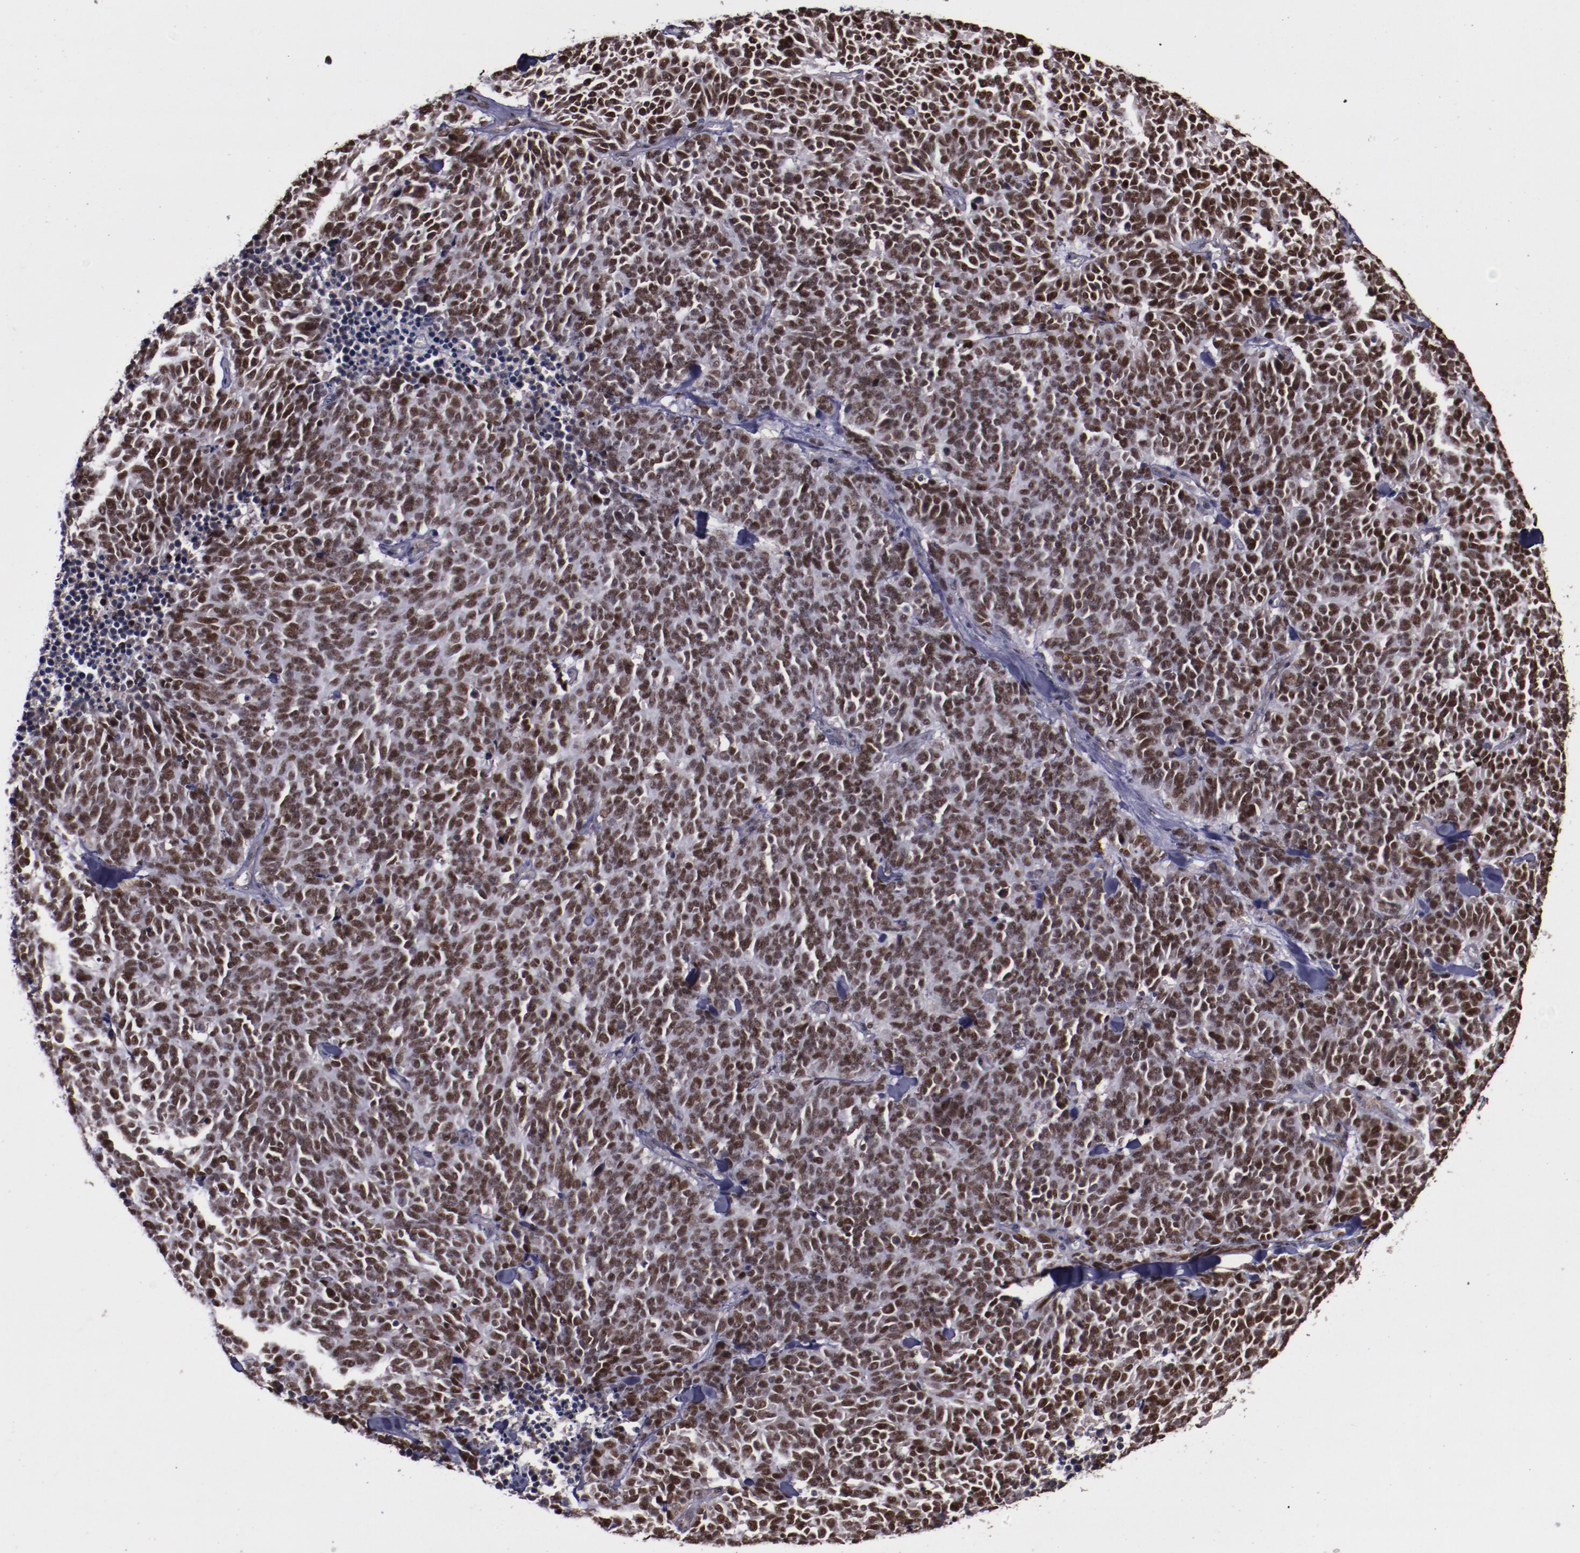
{"staining": {"intensity": "strong", "quantity": ">75%", "location": "nuclear"}, "tissue": "lung cancer", "cell_type": "Tumor cells", "image_type": "cancer", "snomed": [{"axis": "morphology", "description": "Neoplasm, malignant, NOS"}, {"axis": "topography", "description": "Lung"}], "caption": "An immunohistochemistry image of neoplastic tissue is shown. Protein staining in brown shows strong nuclear positivity in lung cancer within tumor cells.", "gene": "CHEK2", "patient": {"sex": "female", "age": 58}}